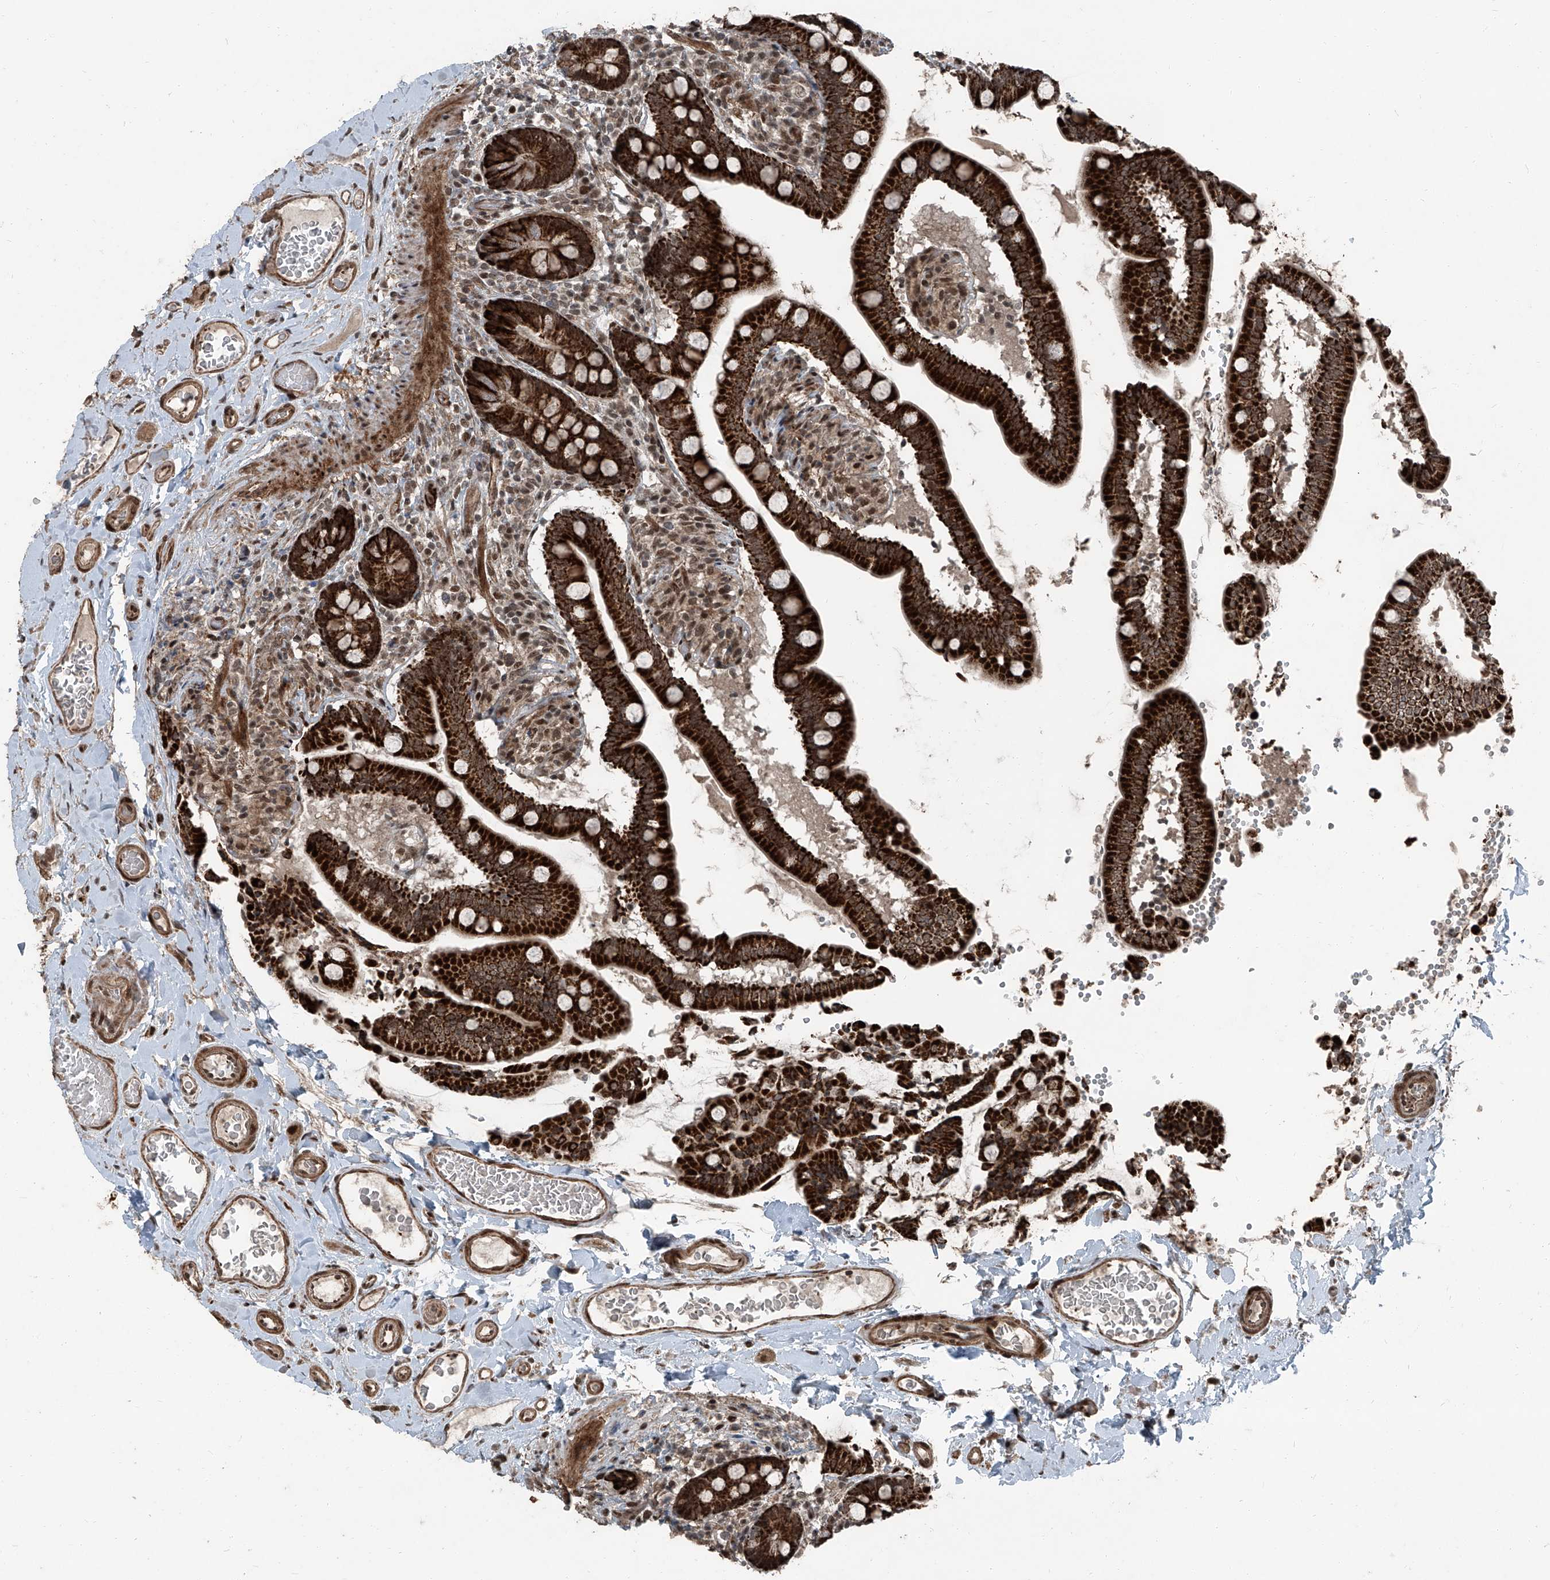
{"staining": {"intensity": "strong", "quantity": ">75%", "location": "cytoplasmic/membranous"}, "tissue": "small intestine", "cell_type": "Glandular cells", "image_type": "normal", "snomed": [{"axis": "morphology", "description": "Normal tissue, NOS"}, {"axis": "topography", "description": "Small intestine"}], "caption": "Immunohistochemical staining of normal small intestine exhibits high levels of strong cytoplasmic/membranous positivity in about >75% of glandular cells. (DAB (3,3'-diaminobenzidine) = brown stain, brightfield microscopy at high magnification).", "gene": "ZNF570", "patient": {"sex": "female", "age": 64}}